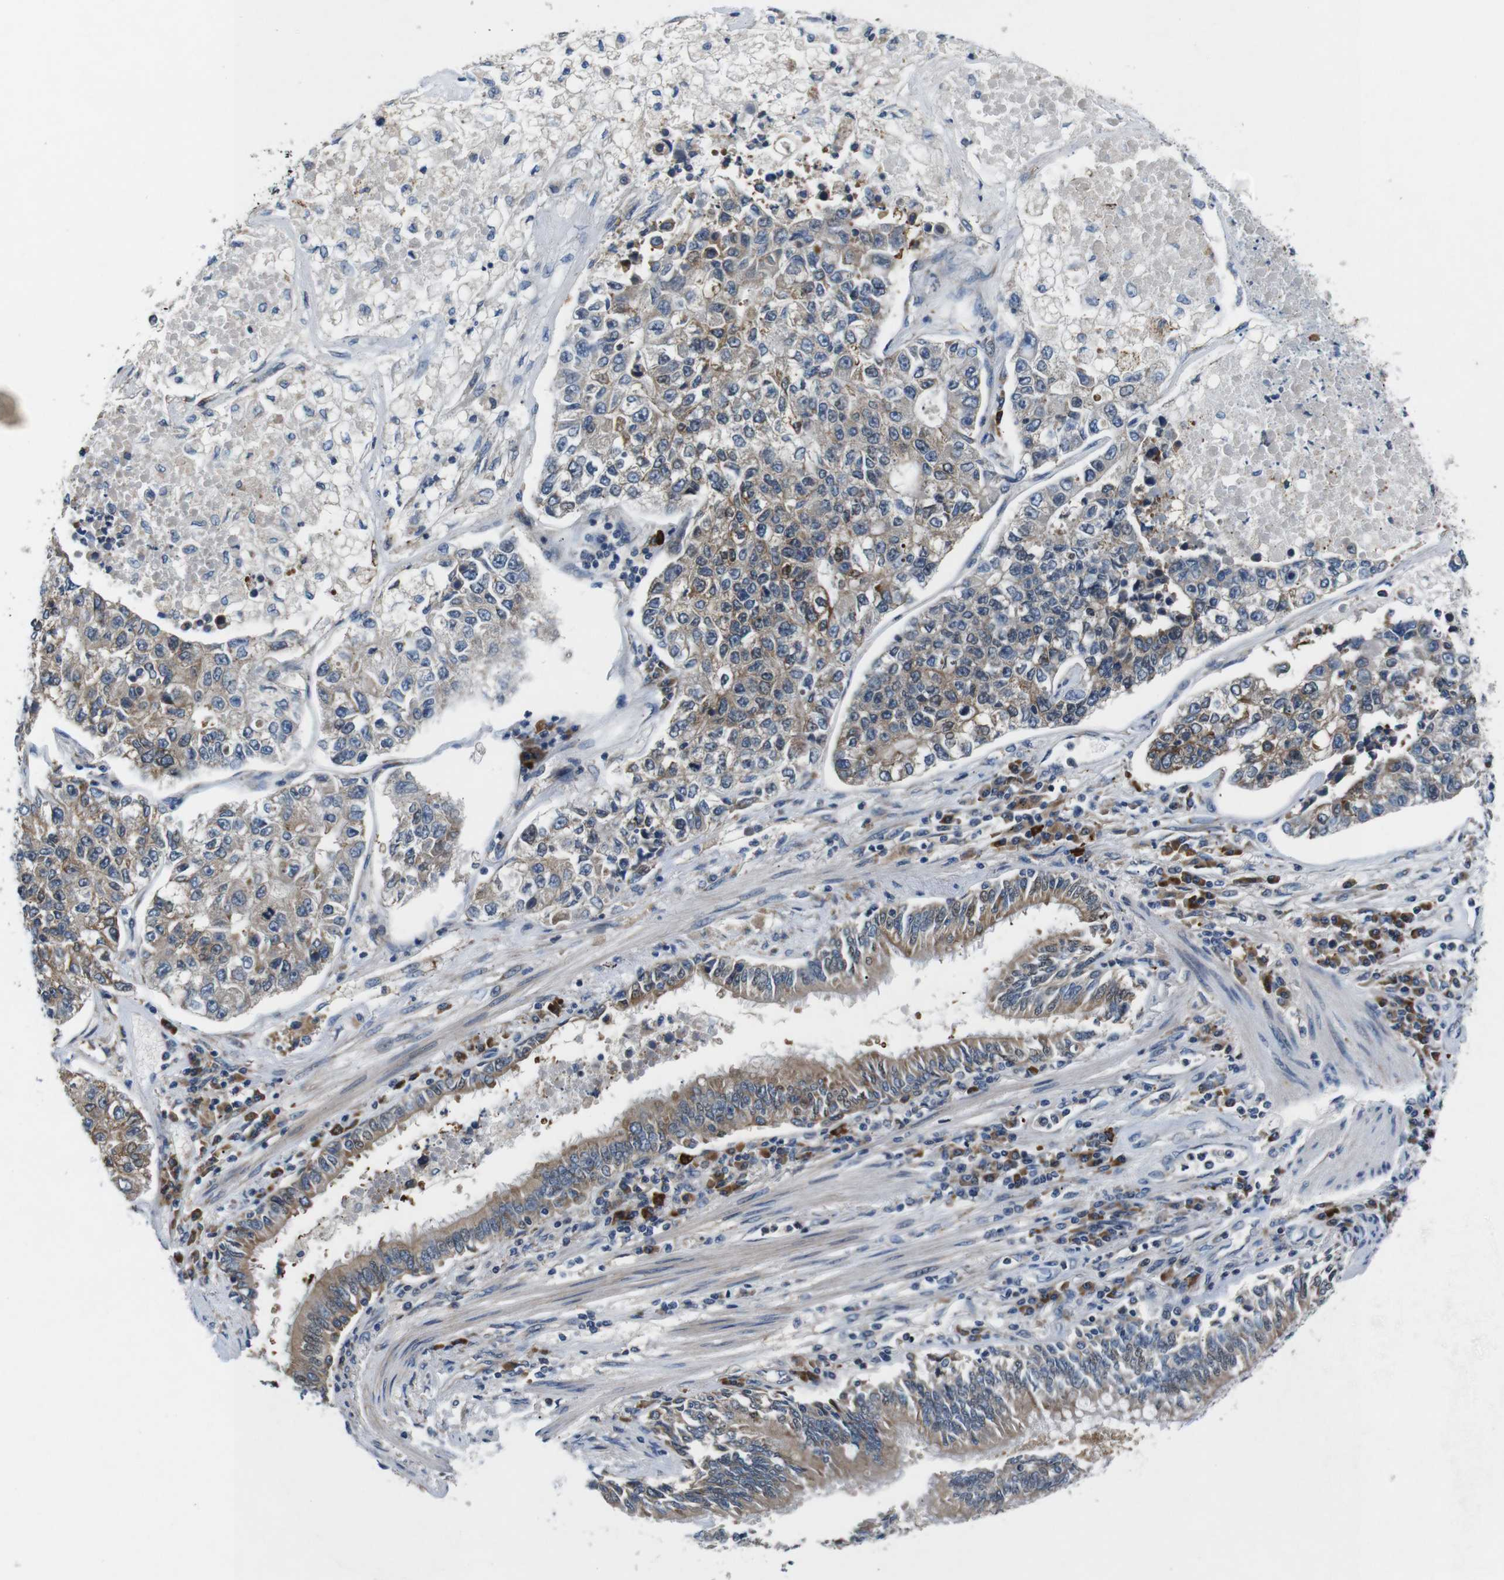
{"staining": {"intensity": "moderate", "quantity": ">75%", "location": "cytoplasmic/membranous"}, "tissue": "lung cancer", "cell_type": "Tumor cells", "image_type": "cancer", "snomed": [{"axis": "morphology", "description": "Adenocarcinoma, NOS"}, {"axis": "topography", "description": "Lung"}], "caption": "IHC (DAB (3,3'-diaminobenzidine)) staining of lung cancer reveals moderate cytoplasmic/membranous protein positivity in about >75% of tumor cells.", "gene": "JAK1", "patient": {"sex": "male", "age": 49}}